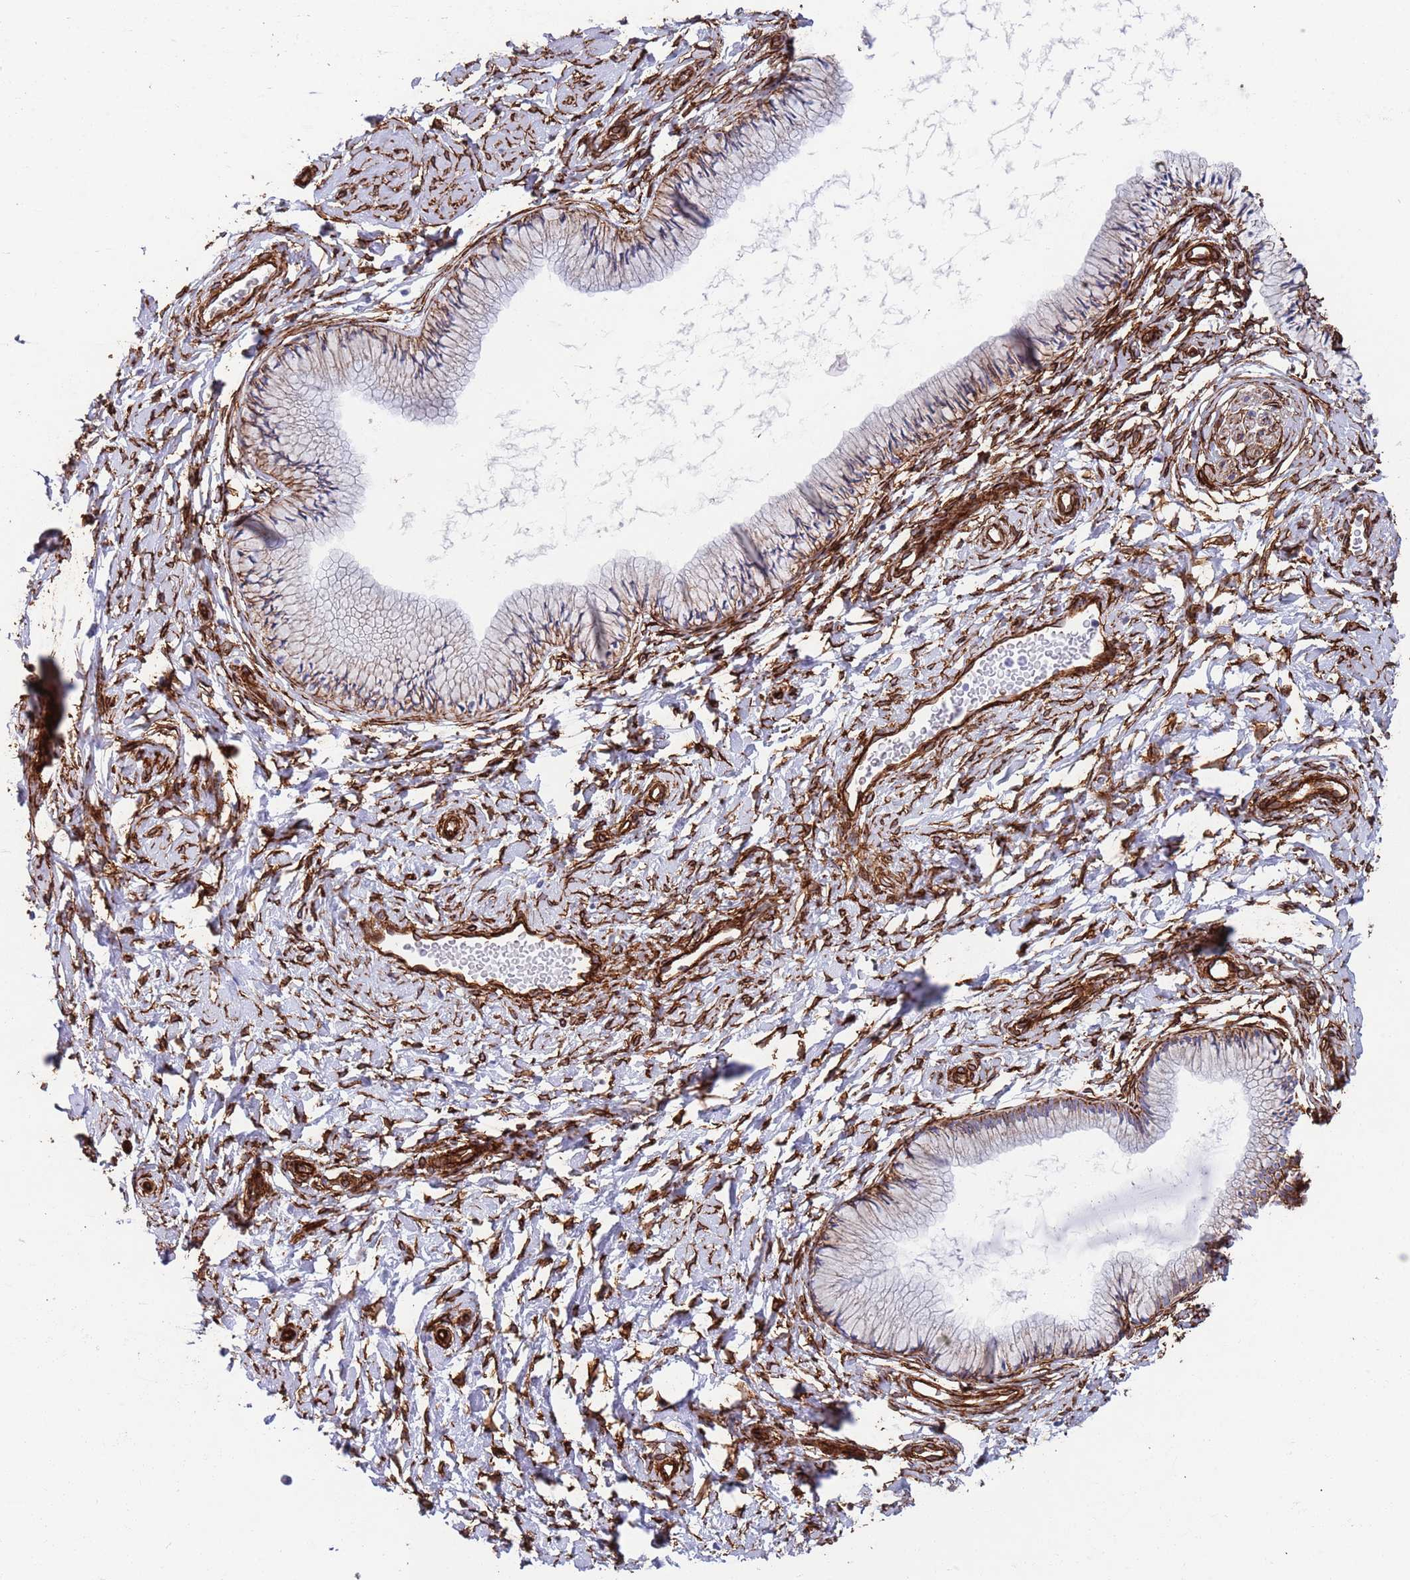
{"staining": {"intensity": "moderate", "quantity": "<25%", "location": "cytoplasmic/membranous"}, "tissue": "cervix", "cell_type": "Glandular cells", "image_type": "normal", "snomed": [{"axis": "morphology", "description": "Normal tissue, NOS"}, {"axis": "topography", "description": "Cervix"}], "caption": "Immunohistochemical staining of normal cervix shows <25% levels of moderate cytoplasmic/membranous protein staining in about <25% of glandular cells. Immunohistochemistry (ihc) stains the protein in brown and the nuclei are stained blue.", "gene": "CAV2", "patient": {"sex": "female", "age": 33}}